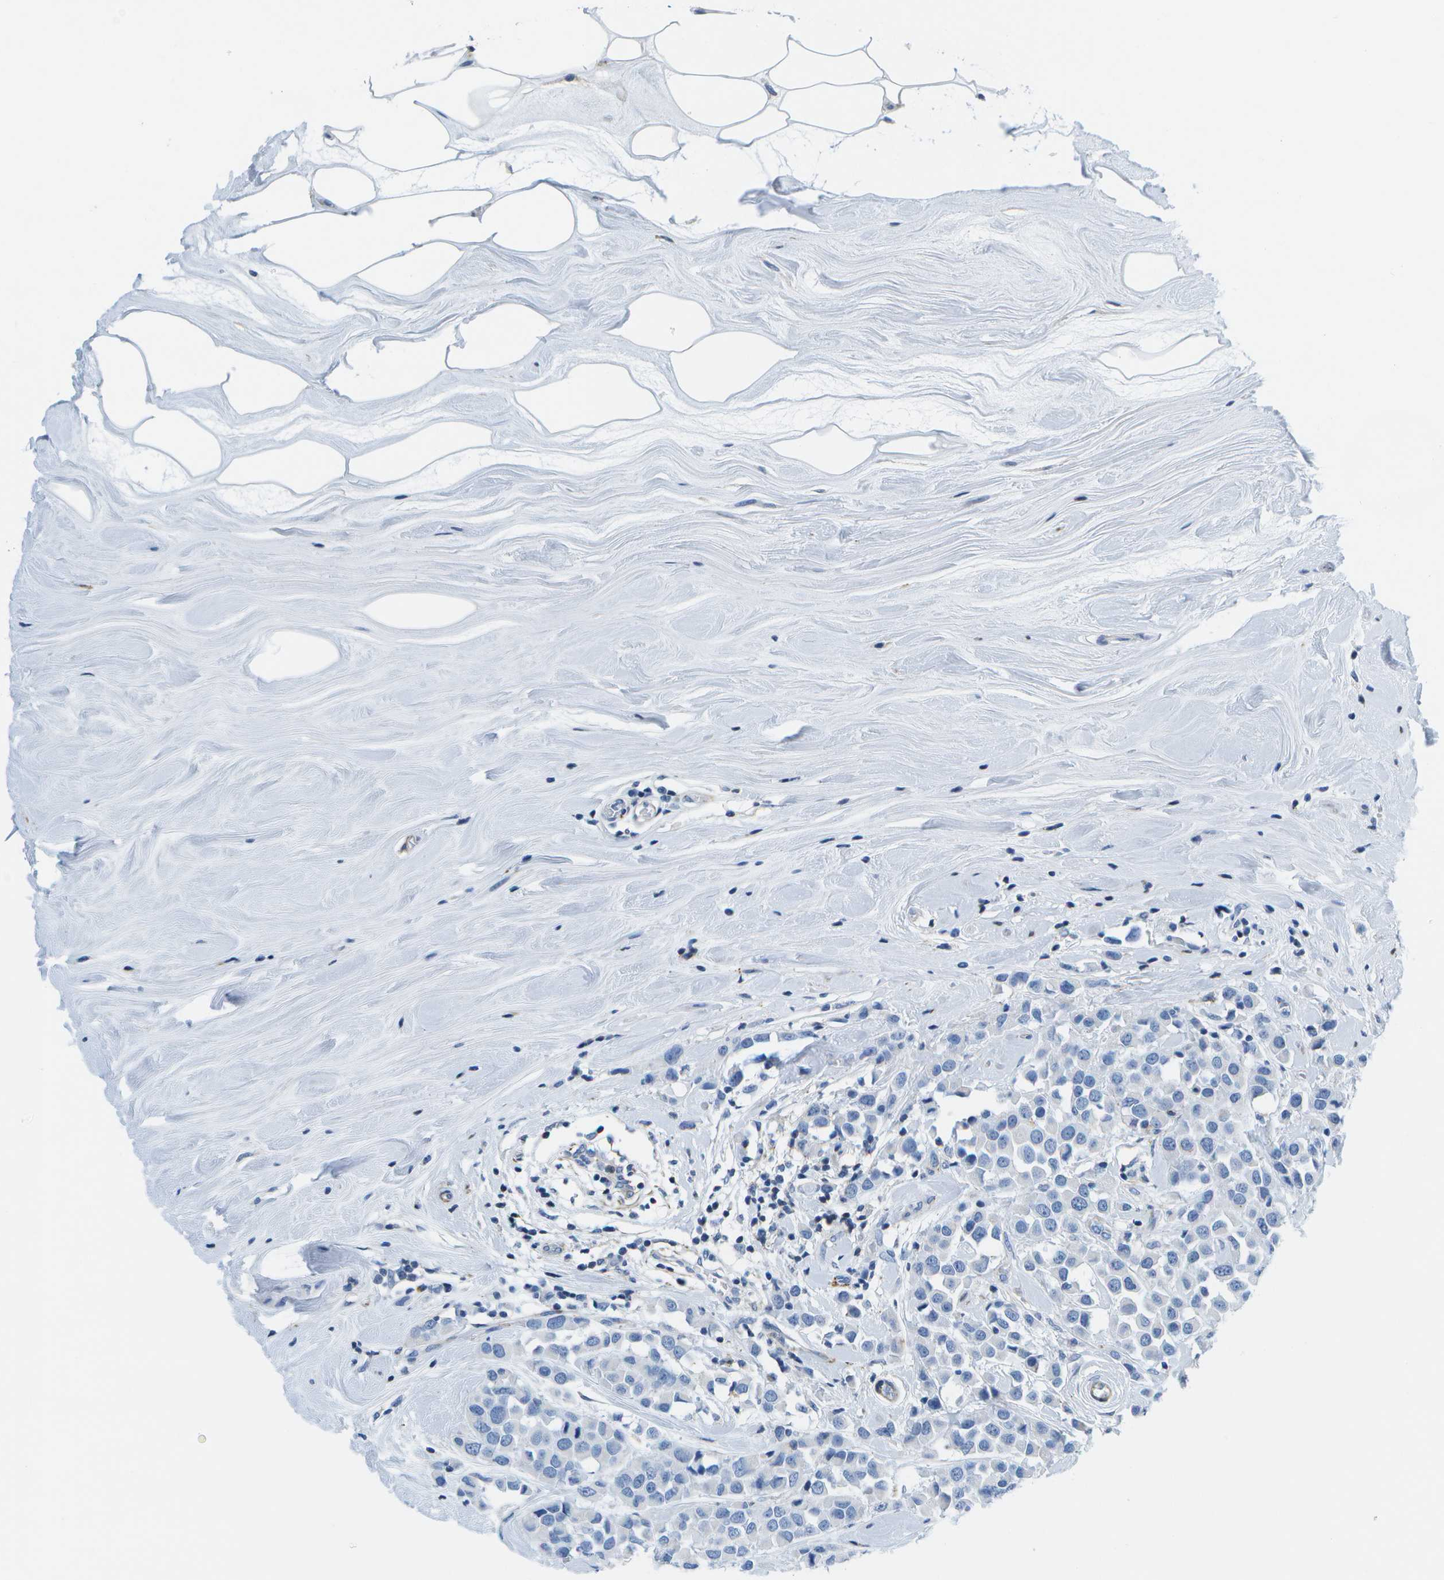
{"staining": {"intensity": "negative", "quantity": "none", "location": "none"}, "tissue": "breast cancer", "cell_type": "Tumor cells", "image_type": "cancer", "snomed": [{"axis": "morphology", "description": "Duct carcinoma"}, {"axis": "topography", "description": "Breast"}], "caption": "Breast infiltrating ductal carcinoma was stained to show a protein in brown. There is no significant staining in tumor cells.", "gene": "ADGRG6", "patient": {"sex": "female", "age": 61}}